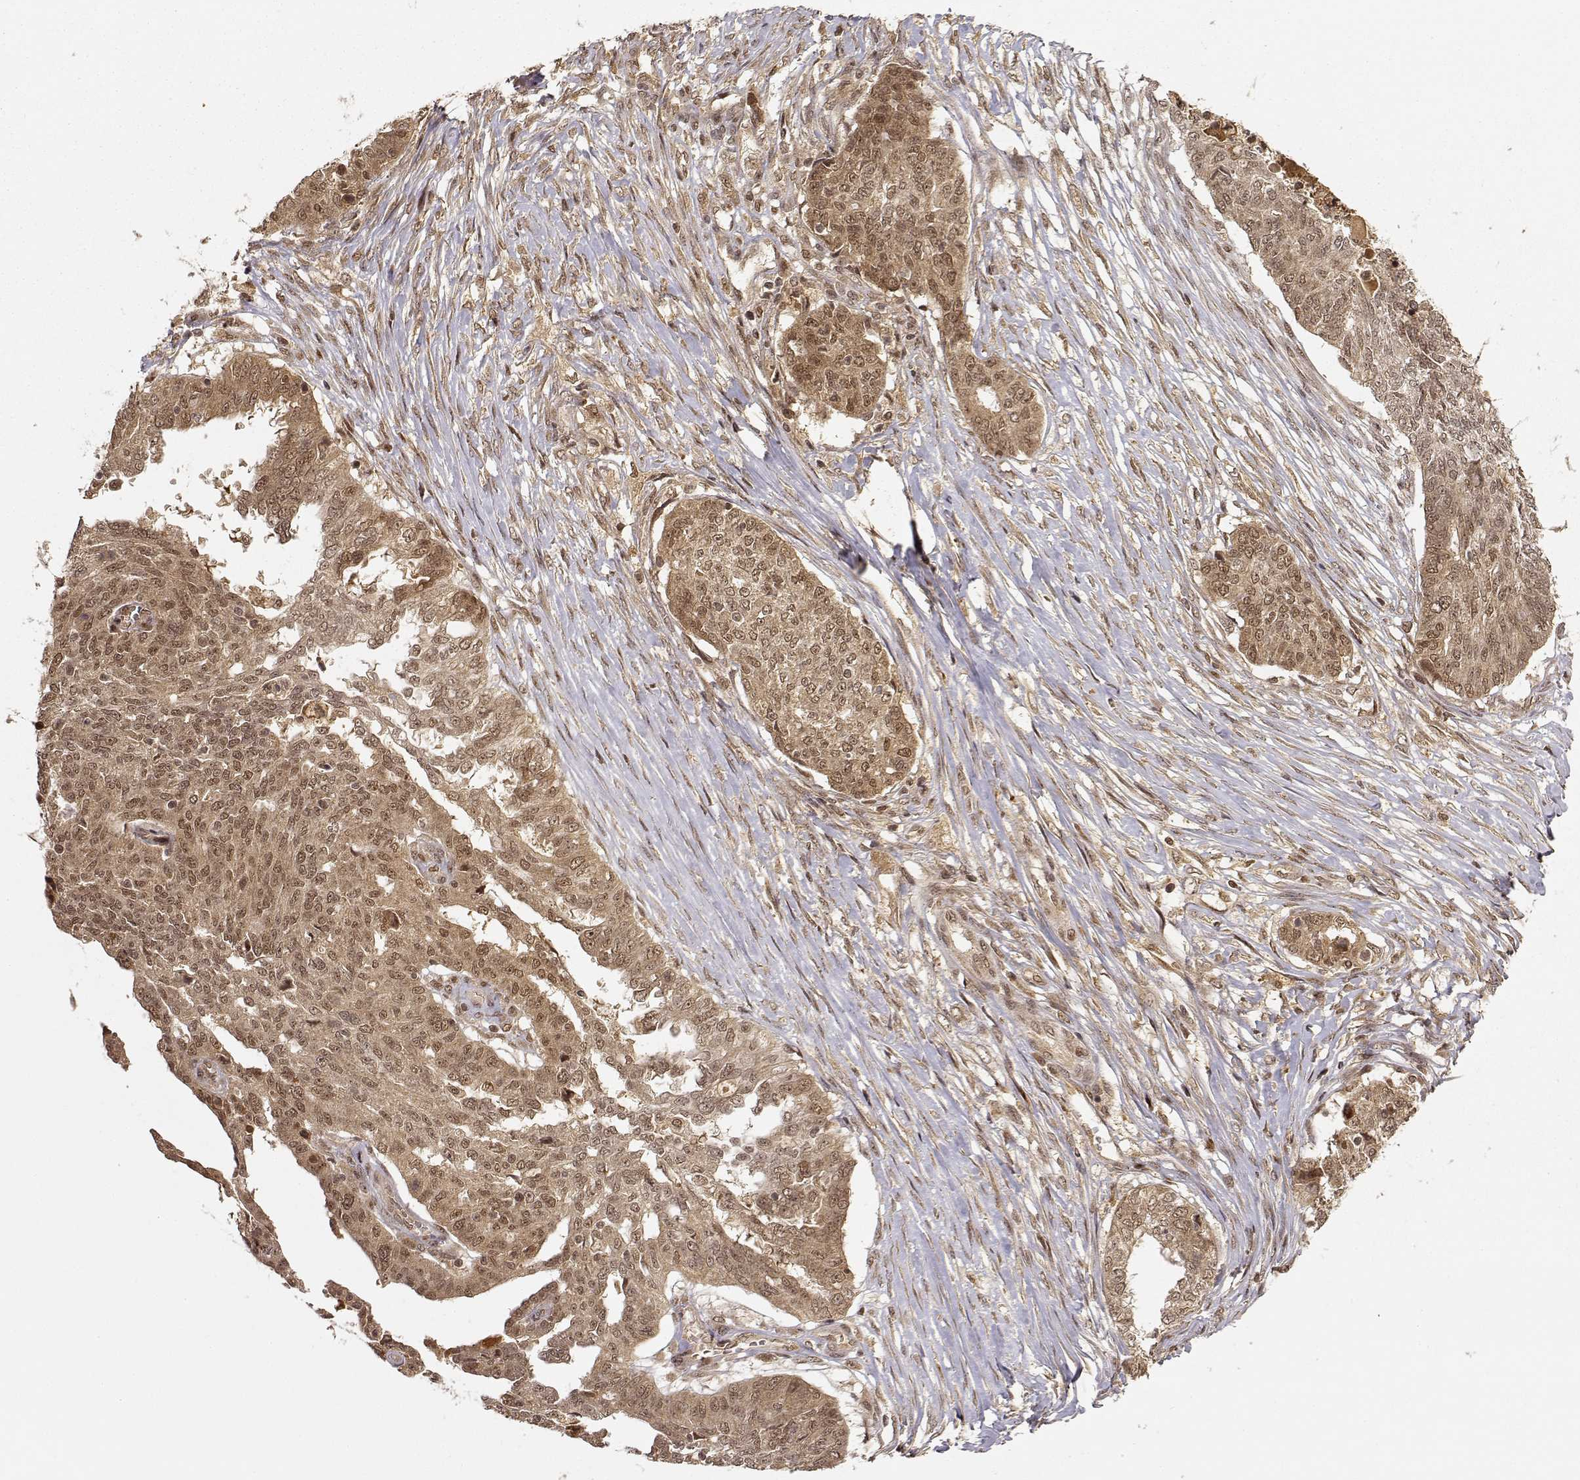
{"staining": {"intensity": "moderate", "quantity": ">75%", "location": "cytoplasmic/membranous,nuclear"}, "tissue": "ovarian cancer", "cell_type": "Tumor cells", "image_type": "cancer", "snomed": [{"axis": "morphology", "description": "Cystadenocarcinoma, serous, NOS"}, {"axis": "topography", "description": "Ovary"}], "caption": "A medium amount of moderate cytoplasmic/membranous and nuclear staining is seen in about >75% of tumor cells in serous cystadenocarcinoma (ovarian) tissue. Nuclei are stained in blue.", "gene": "MAEA", "patient": {"sex": "female", "age": 67}}